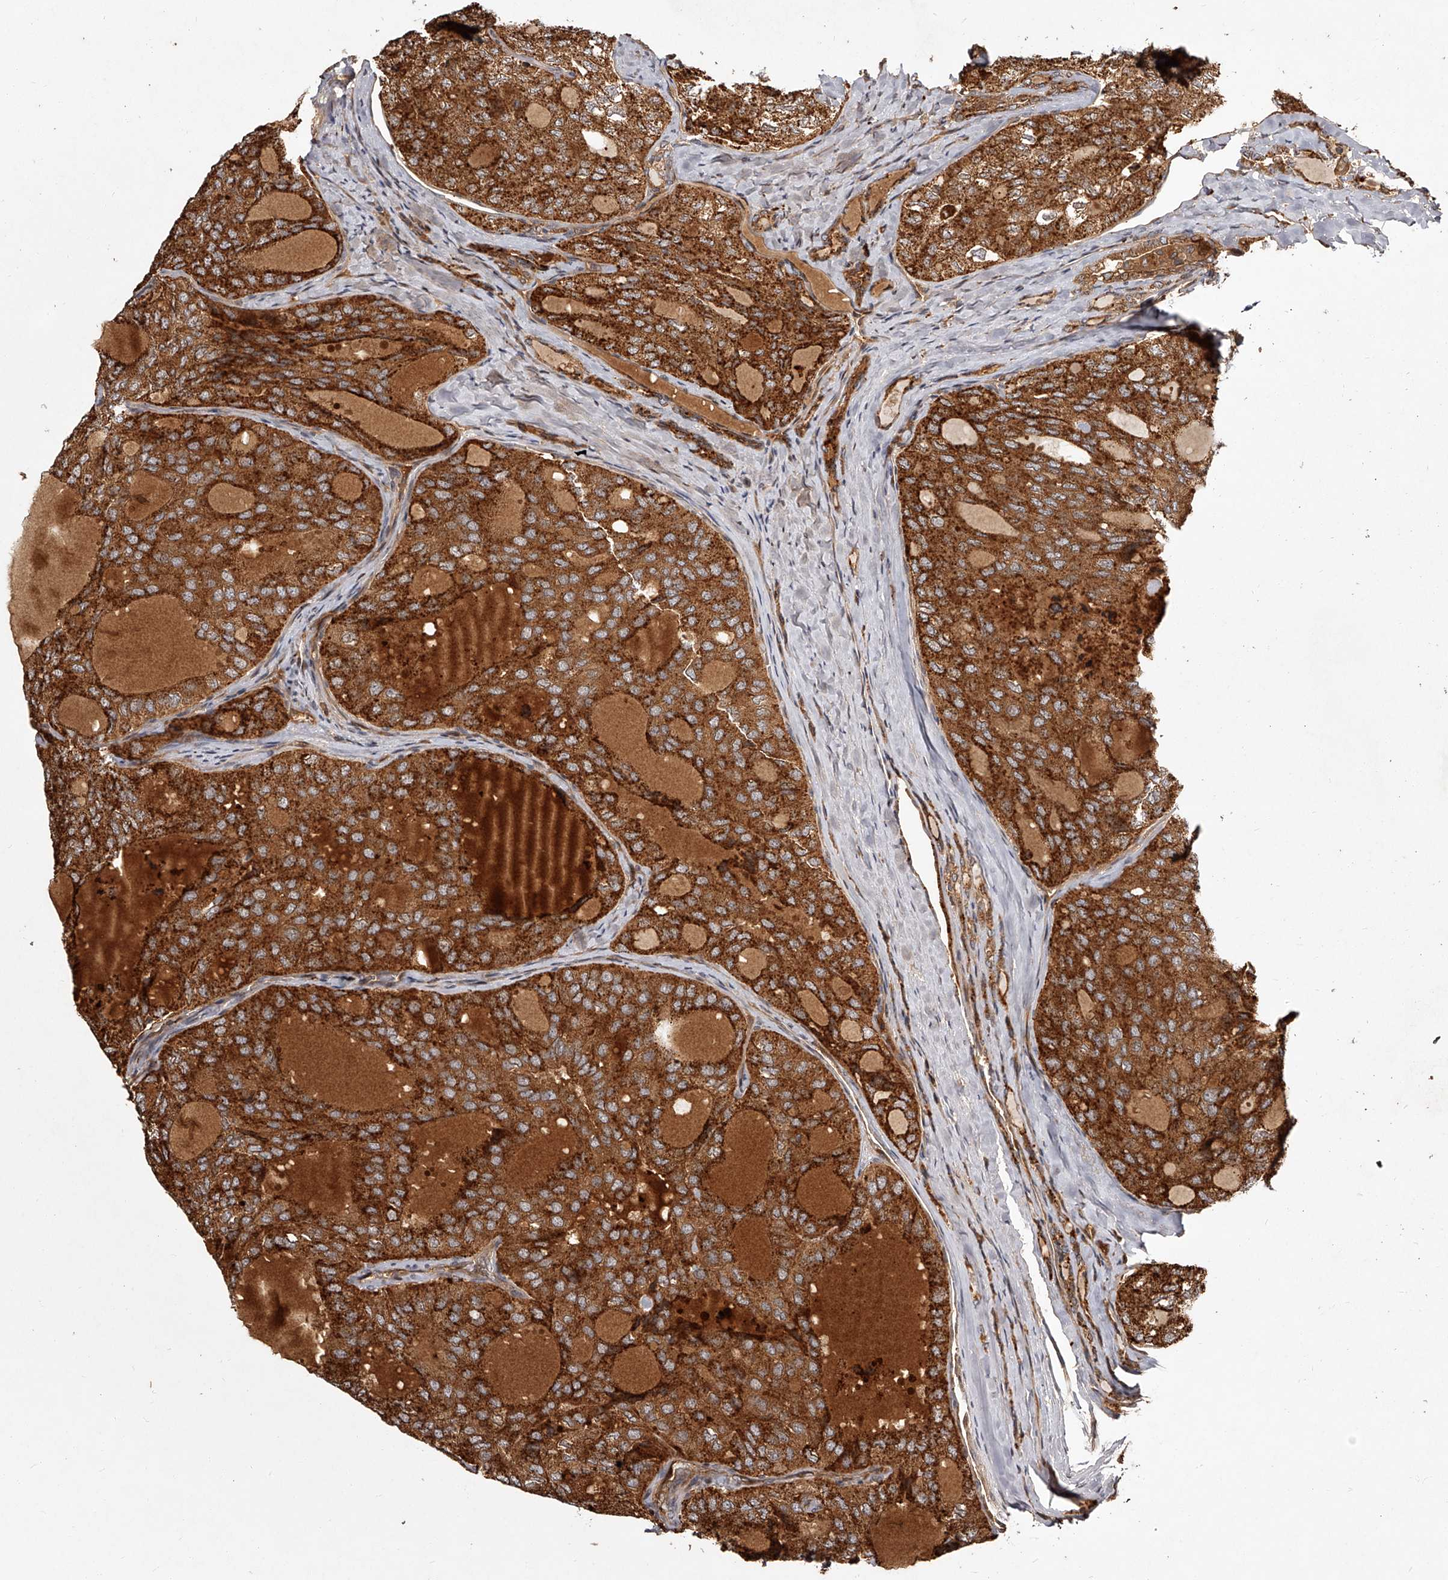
{"staining": {"intensity": "strong", "quantity": ">75%", "location": "cytoplasmic/membranous"}, "tissue": "thyroid cancer", "cell_type": "Tumor cells", "image_type": "cancer", "snomed": [{"axis": "morphology", "description": "Follicular adenoma carcinoma, NOS"}, {"axis": "topography", "description": "Thyroid gland"}], "caption": "Immunohistochemical staining of thyroid follicular adenoma carcinoma exhibits high levels of strong cytoplasmic/membranous positivity in approximately >75% of tumor cells.", "gene": "CRYZL1", "patient": {"sex": "male", "age": 75}}